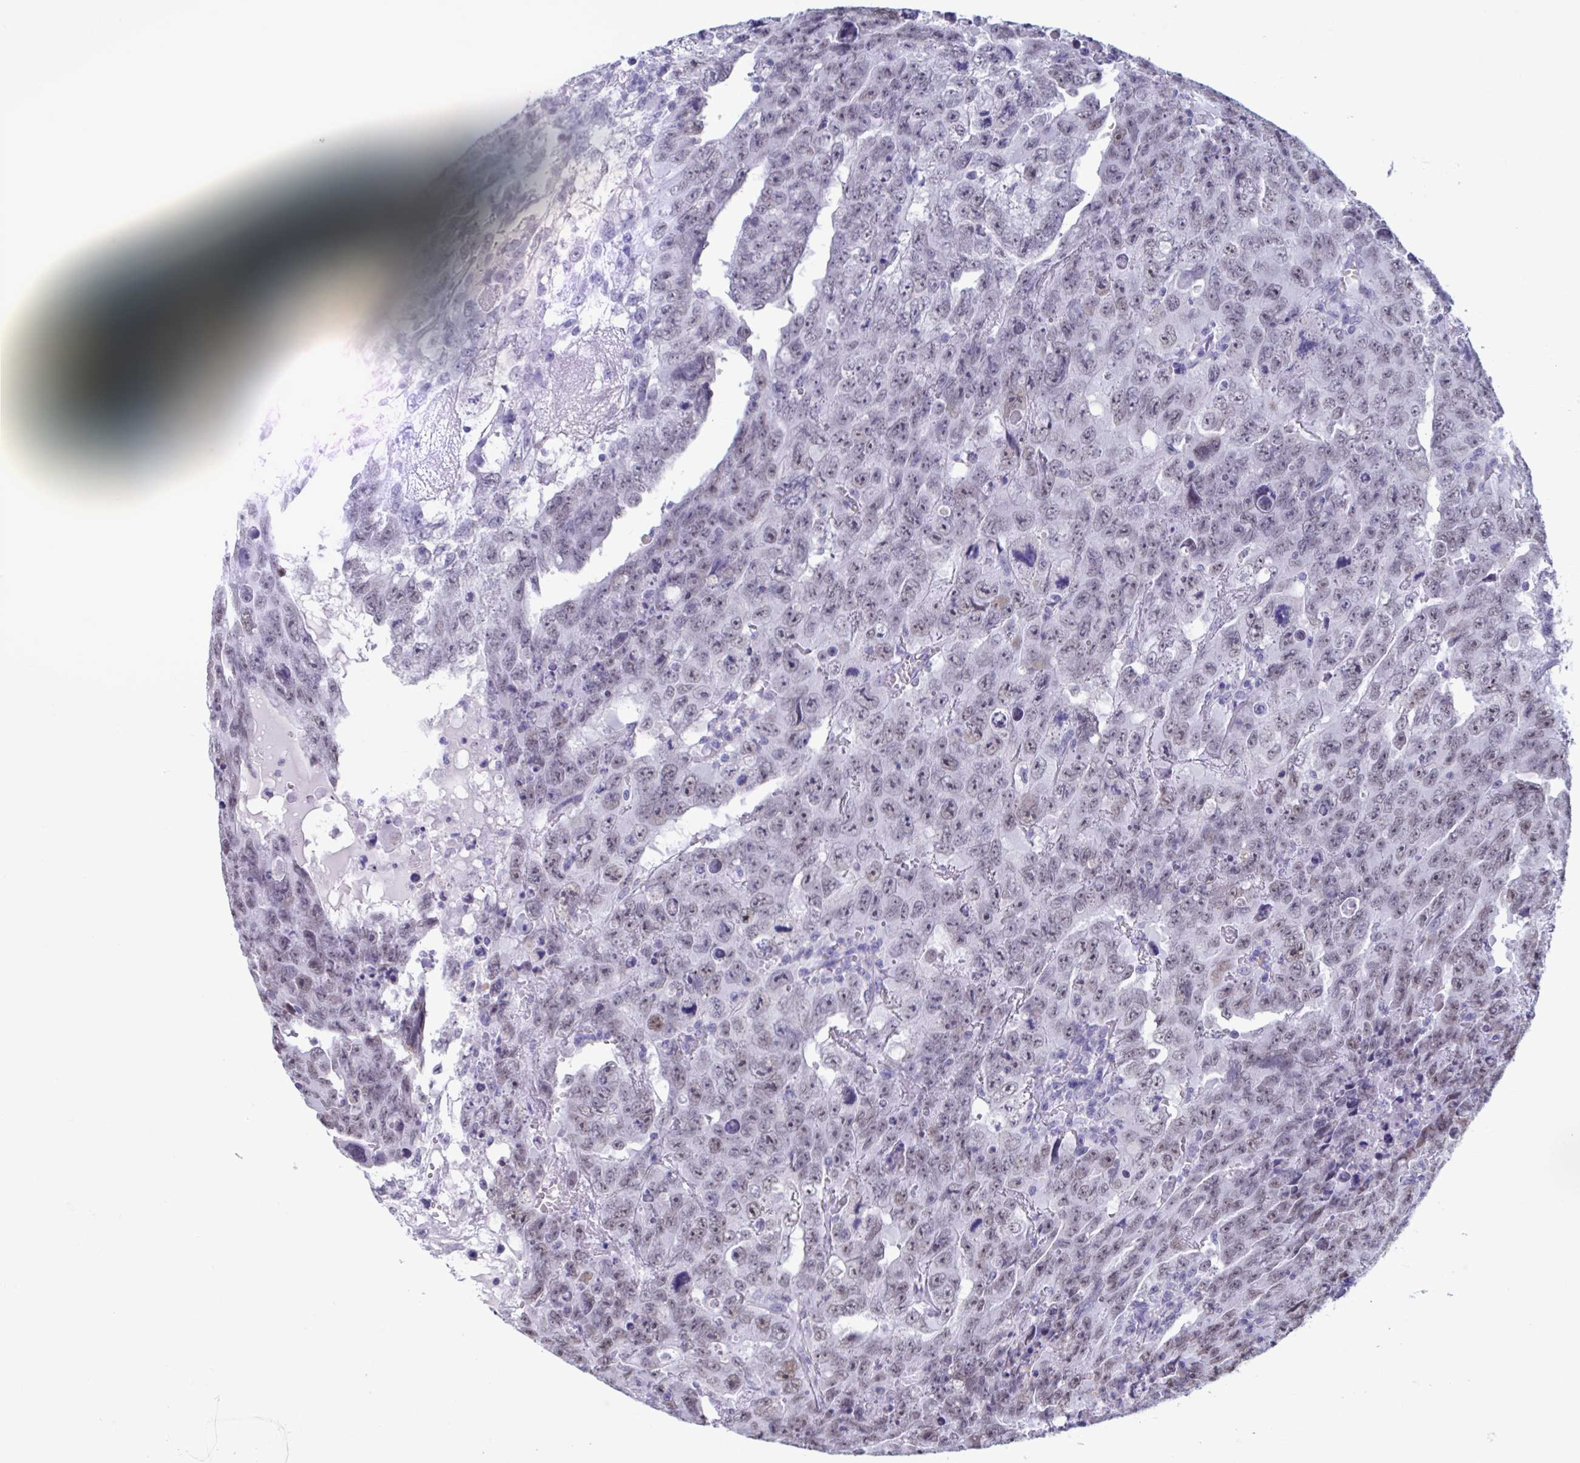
{"staining": {"intensity": "weak", "quantity": ">75%", "location": "nuclear"}, "tissue": "testis cancer", "cell_type": "Tumor cells", "image_type": "cancer", "snomed": [{"axis": "morphology", "description": "Carcinoma, Embryonal, NOS"}, {"axis": "topography", "description": "Testis"}], "caption": "Weak nuclear protein expression is identified in about >75% of tumor cells in testis cancer.", "gene": "MSMB", "patient": {"sex": "male", "age": 24}}